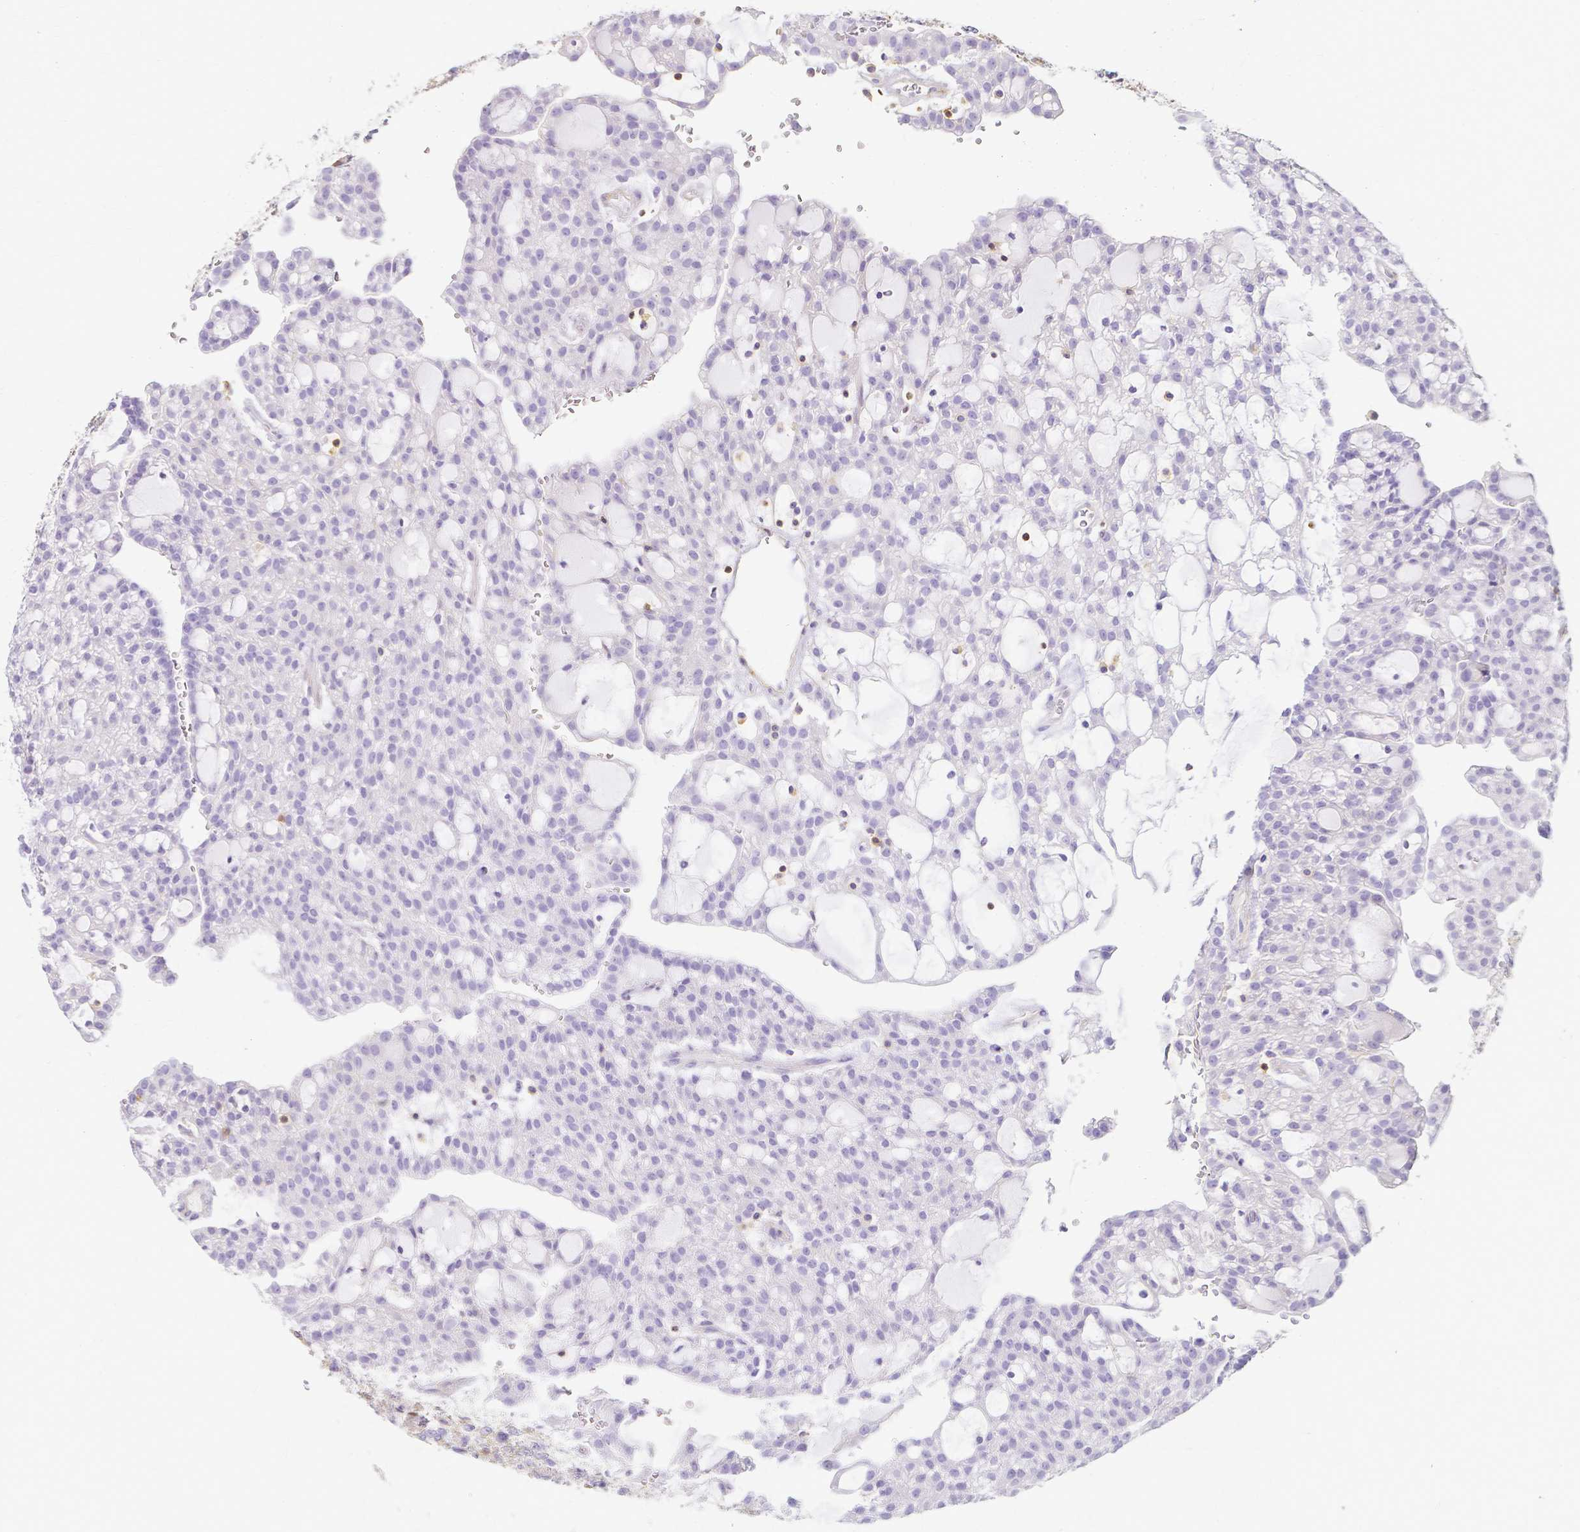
{"staining": {"intensity": "weak", "quantity": "<25%", "location": "cytoplasmic/membranous"}, "tissue": "renal cancer", "cell_type": "Tumor cells", "image_type": "cancer", "snomed": [{"axis": "morphology", "description": "Adenocarcinoma, NOS"}, {"axis": "topography", "description": "Kidney"}], "caption": "Human adenocarcinoma (renal) stained for a protein using immunohistochemistry (IHC) reveals no expression in tumor cells.", "gene": "HSPA12A", "patient": {"sex": "male", "age": 63}}